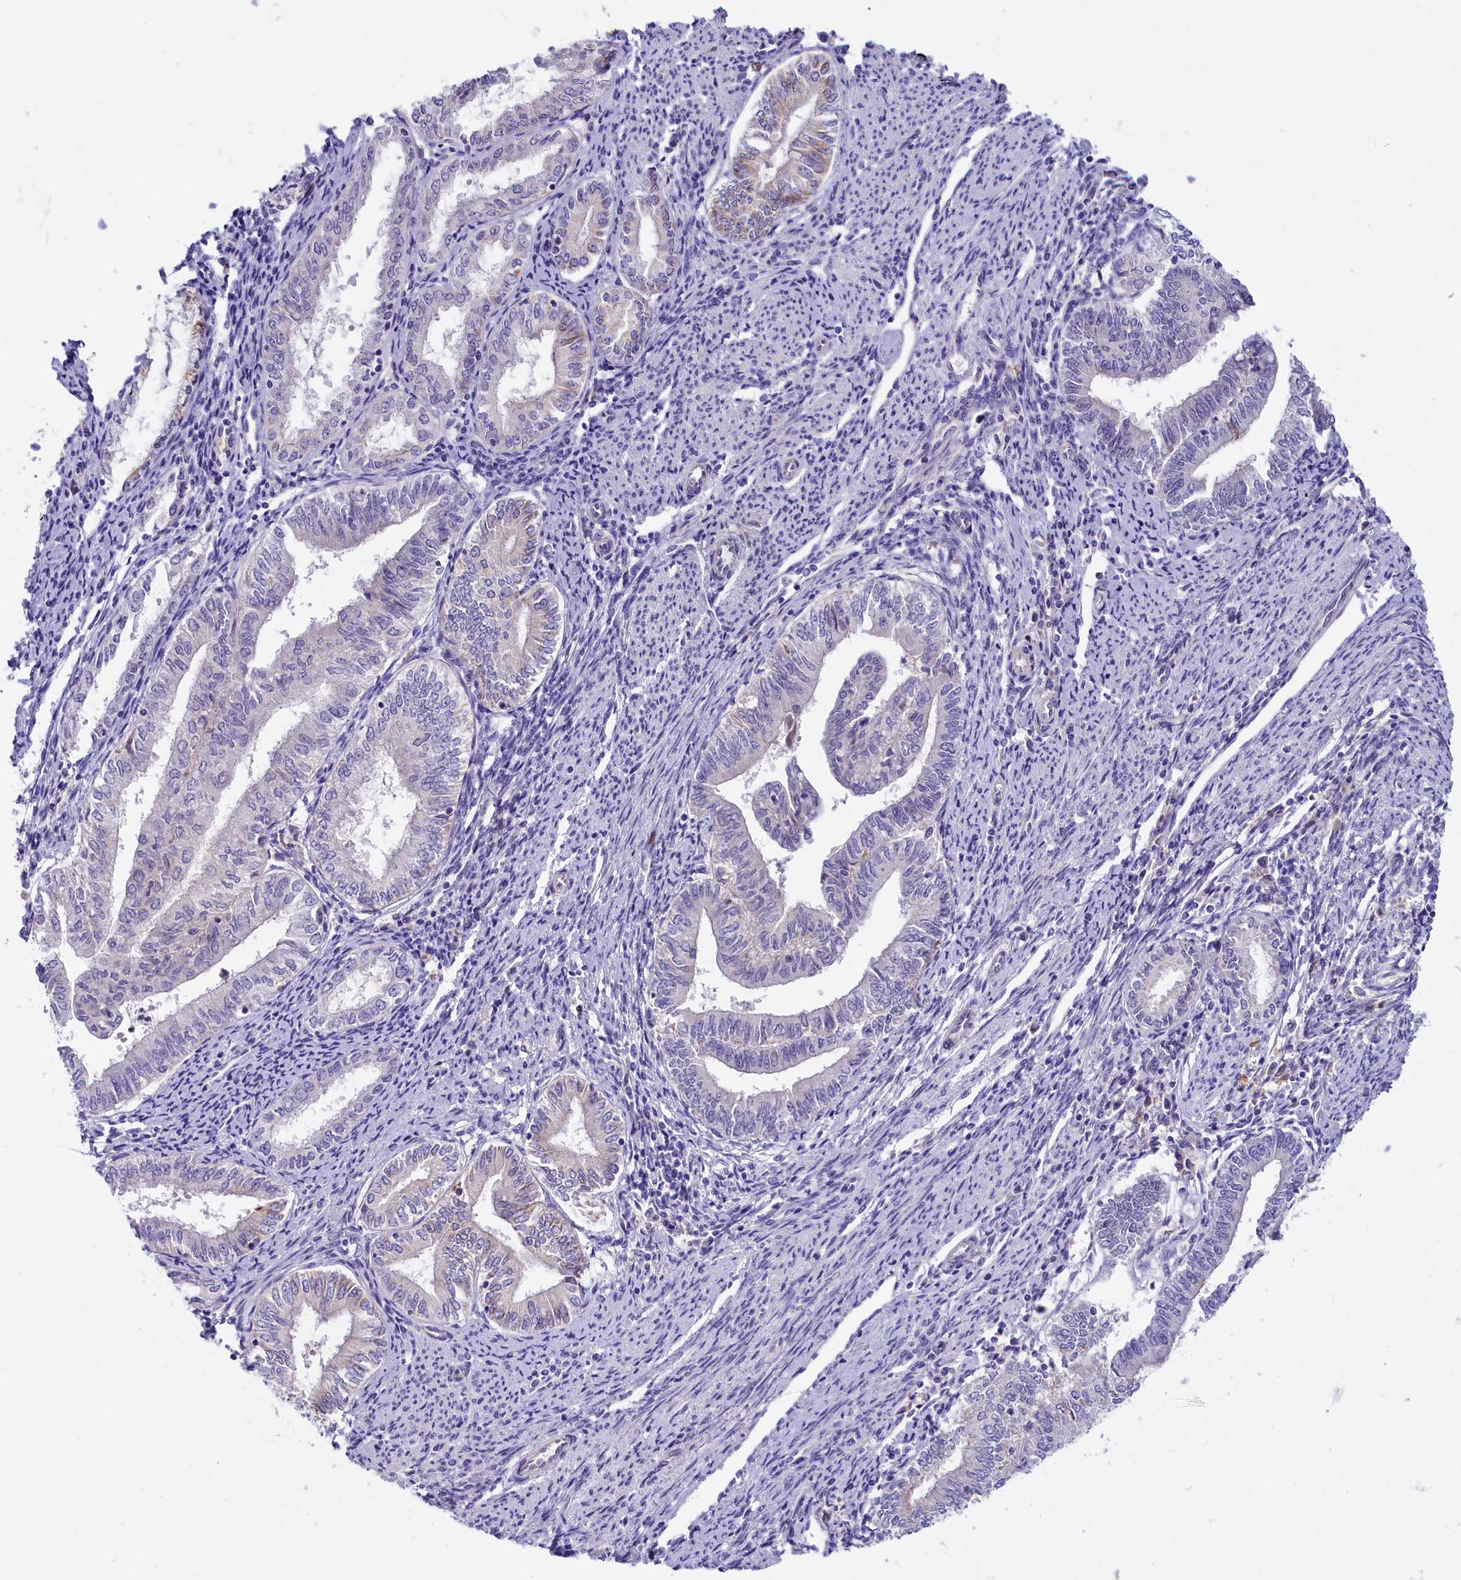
{"staining": {"intensity": "negative", "quantity": "none", "location": "none"}, "tissue": "endometrial cancer", "cell_type": "Tumor cells", "image_type": "cancer", "snomed": [{"axis": "morphology", "description": "Adenocarcinoma, NOS"}, {"axis": "topography", "description": "Endometrium"}], "caption": "Tumor cells show no significant protein staining in endometrial adenocarcinoma.", "gene": "CCDC32", "patient": {"sex": "female", "age": 66}}